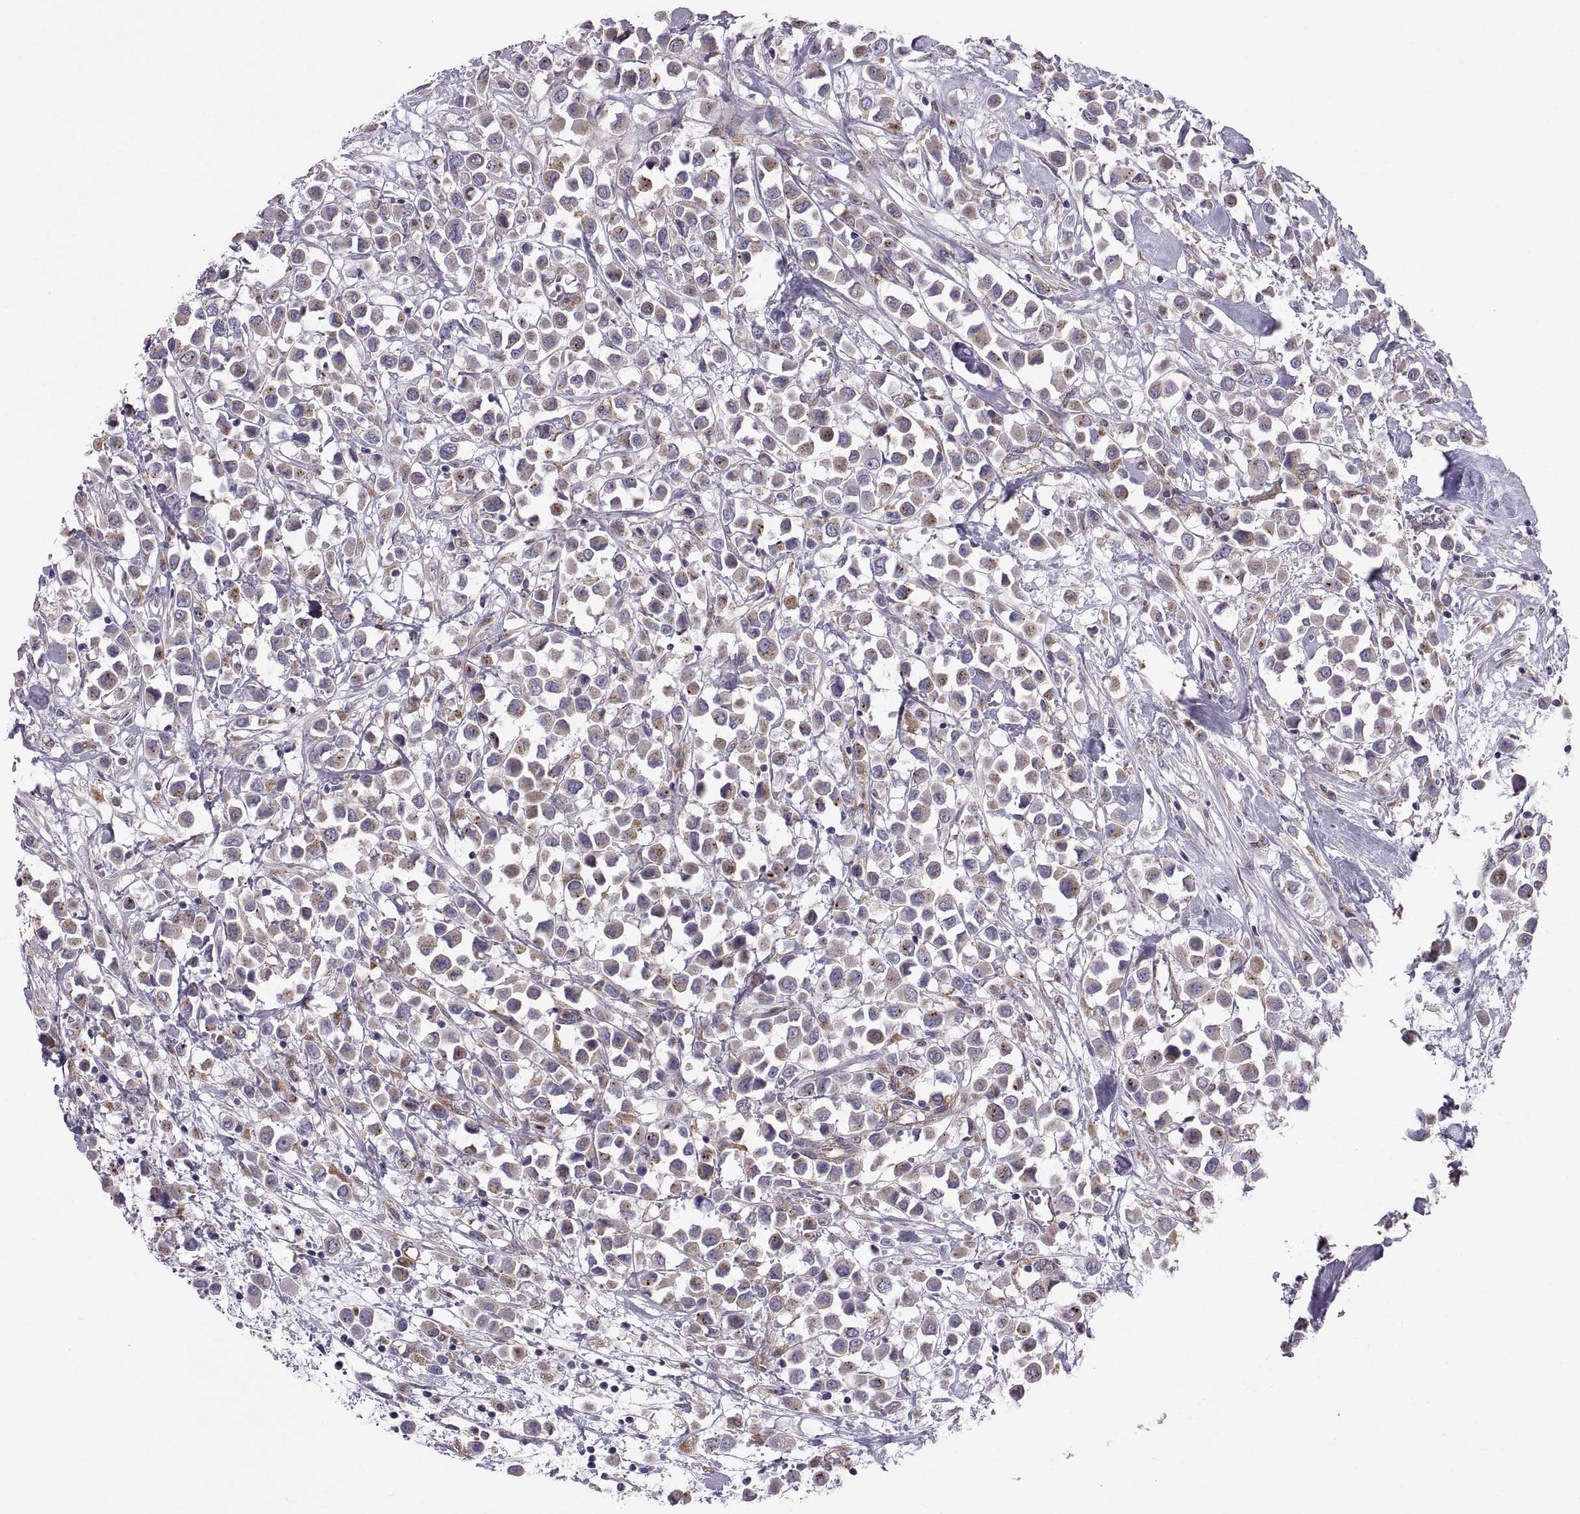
{"staining": {"intensity": "moderate", "quantity": "25%-75%", "location": "cytoplasmic/membranous"}, "tissue": "breast cancer", "cell_type": "Tumor cells", "image_type": "cancer", "snomed": [{"axis": "morphology", "description": "Duct carcinoma"}, {"axis": "topography", "description": "Breast"}], "caption": "Tumor cells demonstrate medium levels of moderate cytoplasmic/membranous positivity in approximately 25%-75% of cells in human infiltrating ductal carcinoma (breast). (Brightfield microscopy of DAB IHC at high magnification).", "gene": "ARSL", "patient": {"sex": "female", "age": 61}}